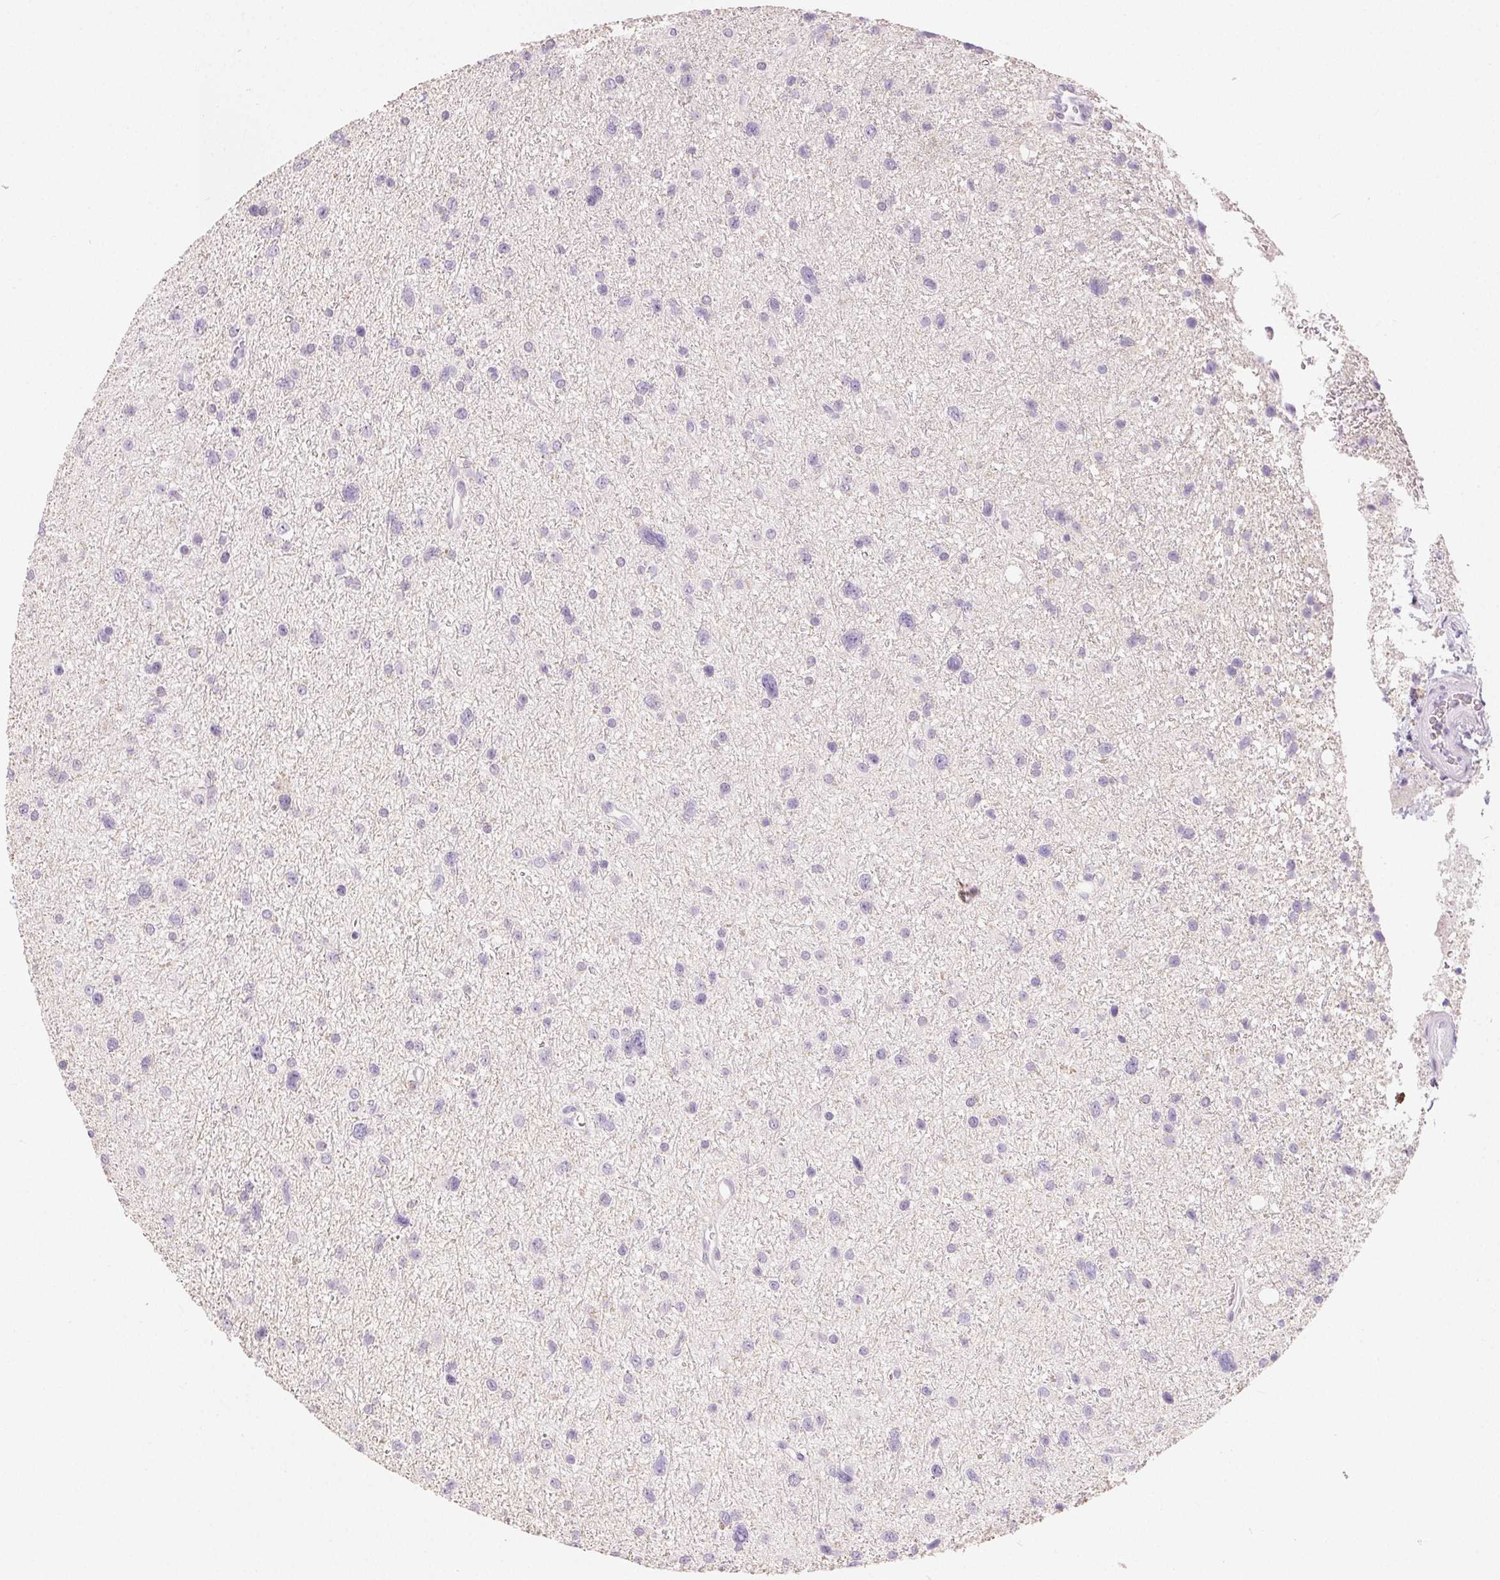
{"staining": {"intensity": "negative", "quantity": "none", "location": "none"}, "tissue": "glioma", "cell_type": "Tumor cells", "image_type": "cancer", "snomed": [{"axis": "morphology", "description": "Glioma, malignant, Low grade"}, {"axis": "topography", "description": "Brain"}], "caption": "Immunohistochemistry (IHC) histopathology image of malignant glioma (low-grade) stained for a protein (brown), which demonstrates no positivity in tumor cells.", "gene": "MIOX", "patient": {"sex": "female", "age": 55}}